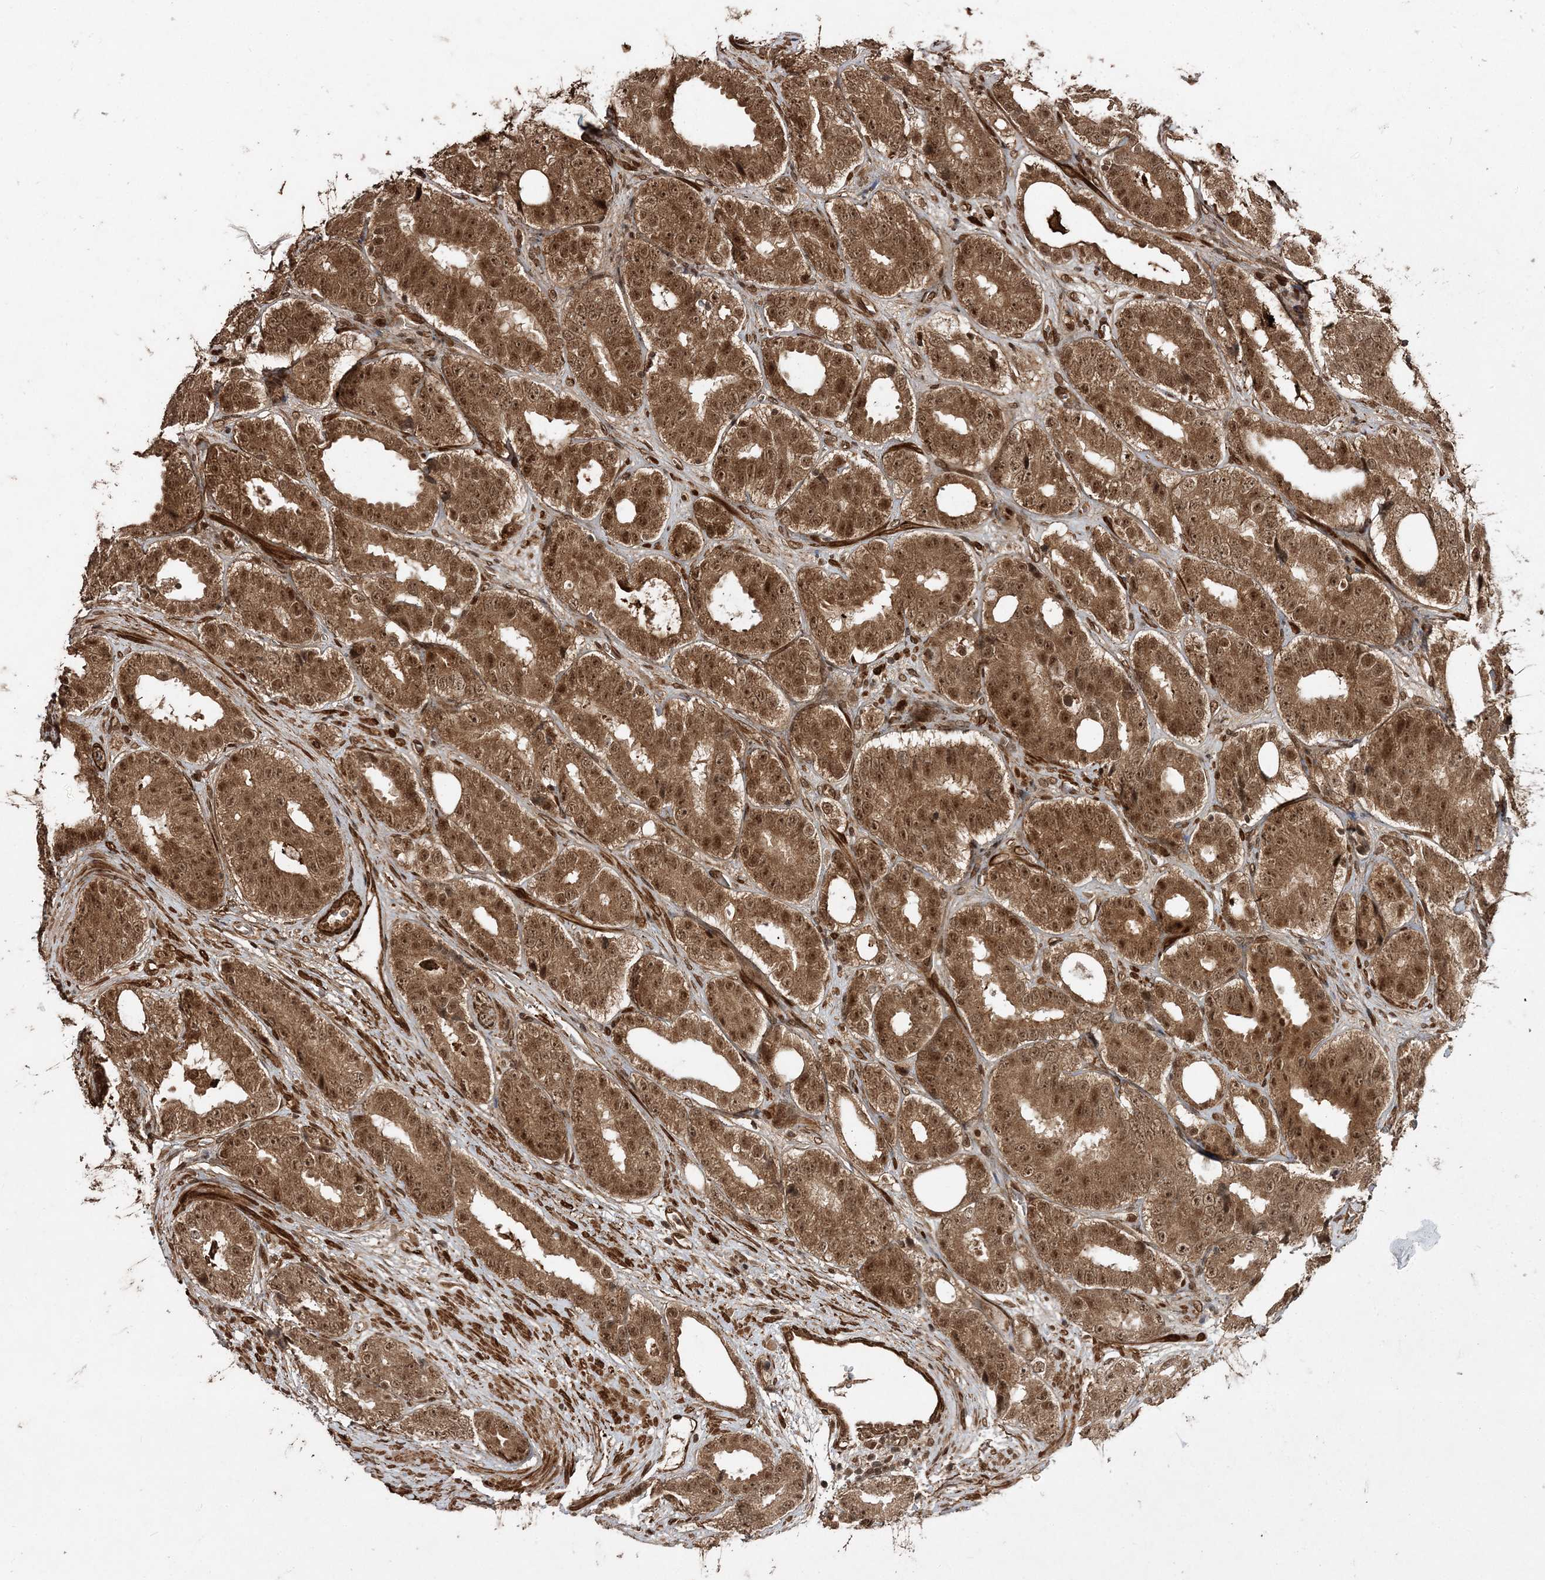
{"staining": {"intensity": "moderate", "quantity": ">75%", "location": "cytoplasmic/membranous,nuclear"}, "tissue": "prostate cancer", "cell_type": "Tumor cells", "image_type": "cancer", "snomed": [{"axis": "morphology", "description": "Adenocarcinoma, High grade"}, {"axis": "topography", "description": "Prostate"}], "caption": "Protein analysis of adenocarcinoma (high-grade) (prostate) tissue reveals moderate cytoplasmic/membranous and nuclear staining in about >75% of tumor cells. (Stains: DAB (3,3'-diaminobenzidine) in brown, nuclei in blue, Microscopy: brightfield microscopy at high magnification).", "gene": "ETAA1", "patient": {"sex": "male", "age": 56}}